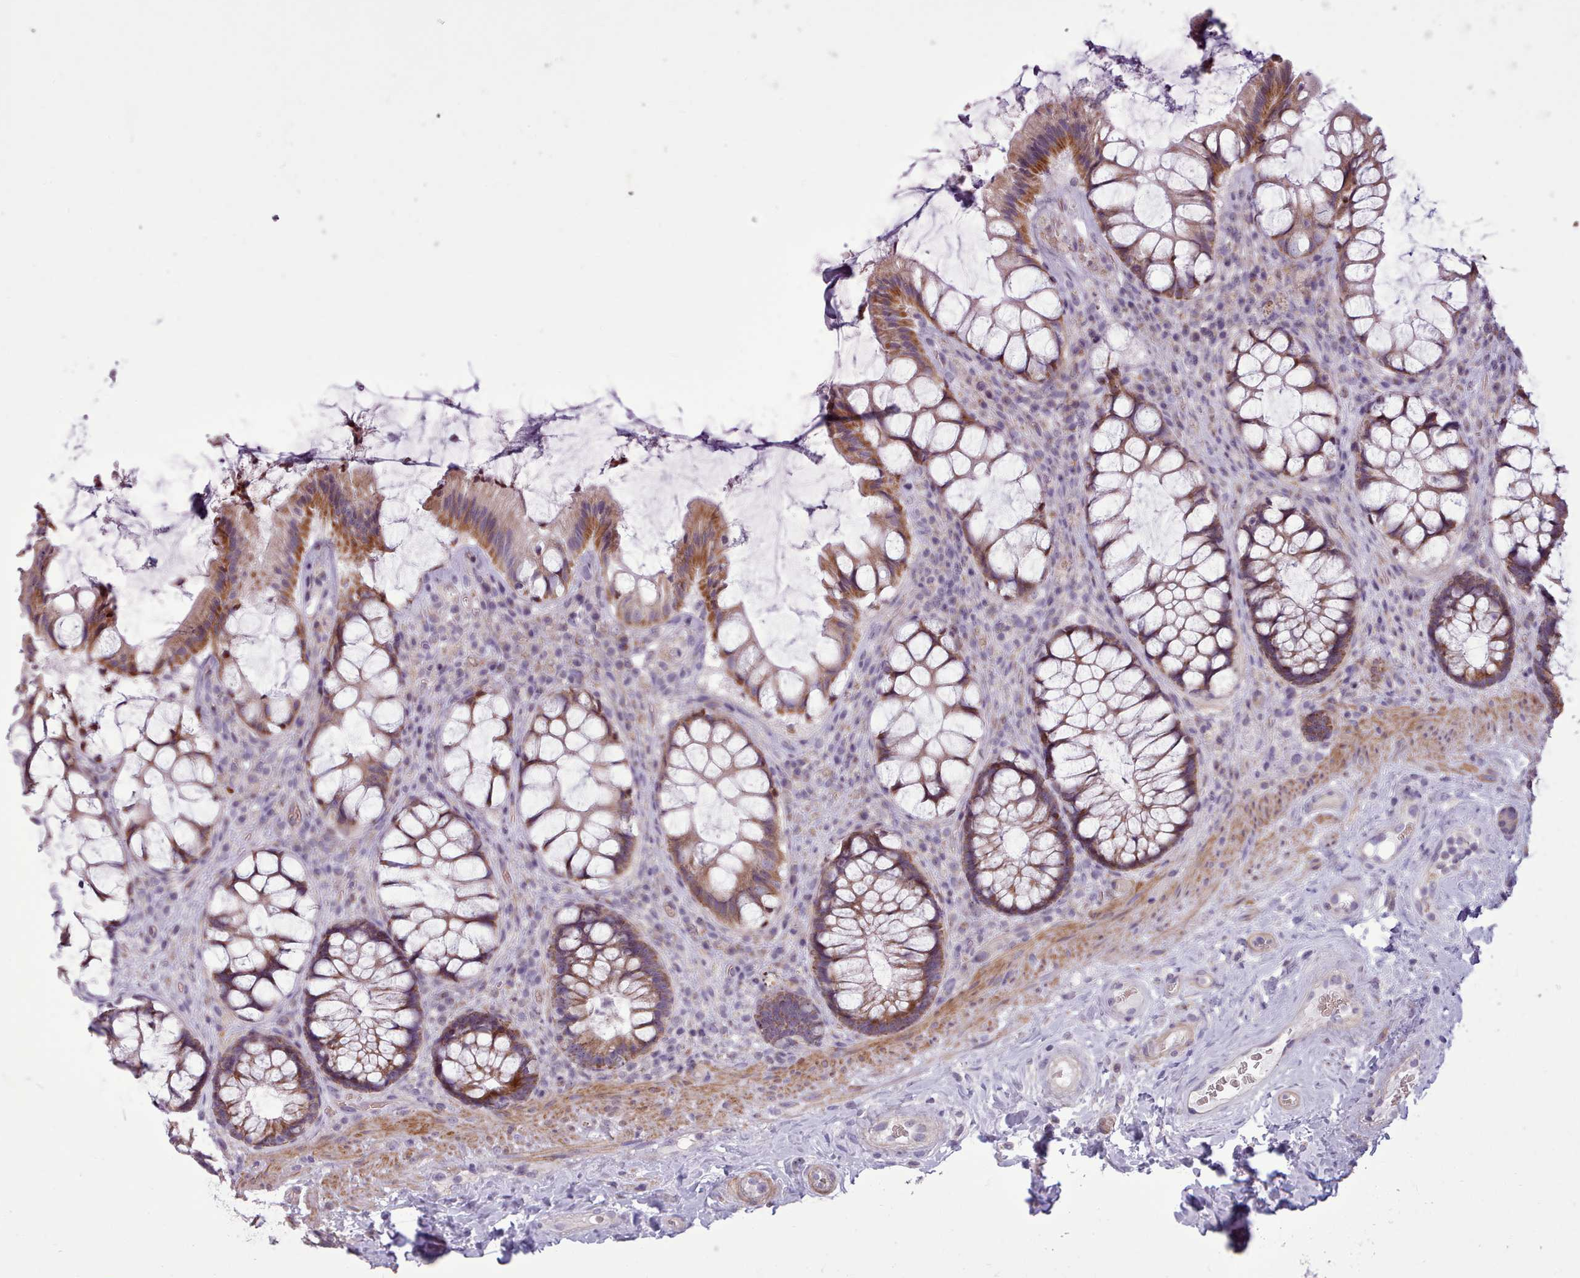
{"staining": {"intensity": "moderate", "quantity": ">75%", "location": "cytoplasmic/membranous"}, "tissue": "rectum", "cell_type": "Glandular cells", "image_type": "normal", "snomed": [{"axis": "morphology", "description": "Normal tissue, NOS"}, {"axis": "topography", "description": "Rectum"}], "caption": "Glandular cells demonstrate medium levels of moderate cytoplasmic/membranous expression in about >75% of cells in unremarkable human rectum.", "gene": "AVL9", "patient": {"sex": "female", "age": 58}}